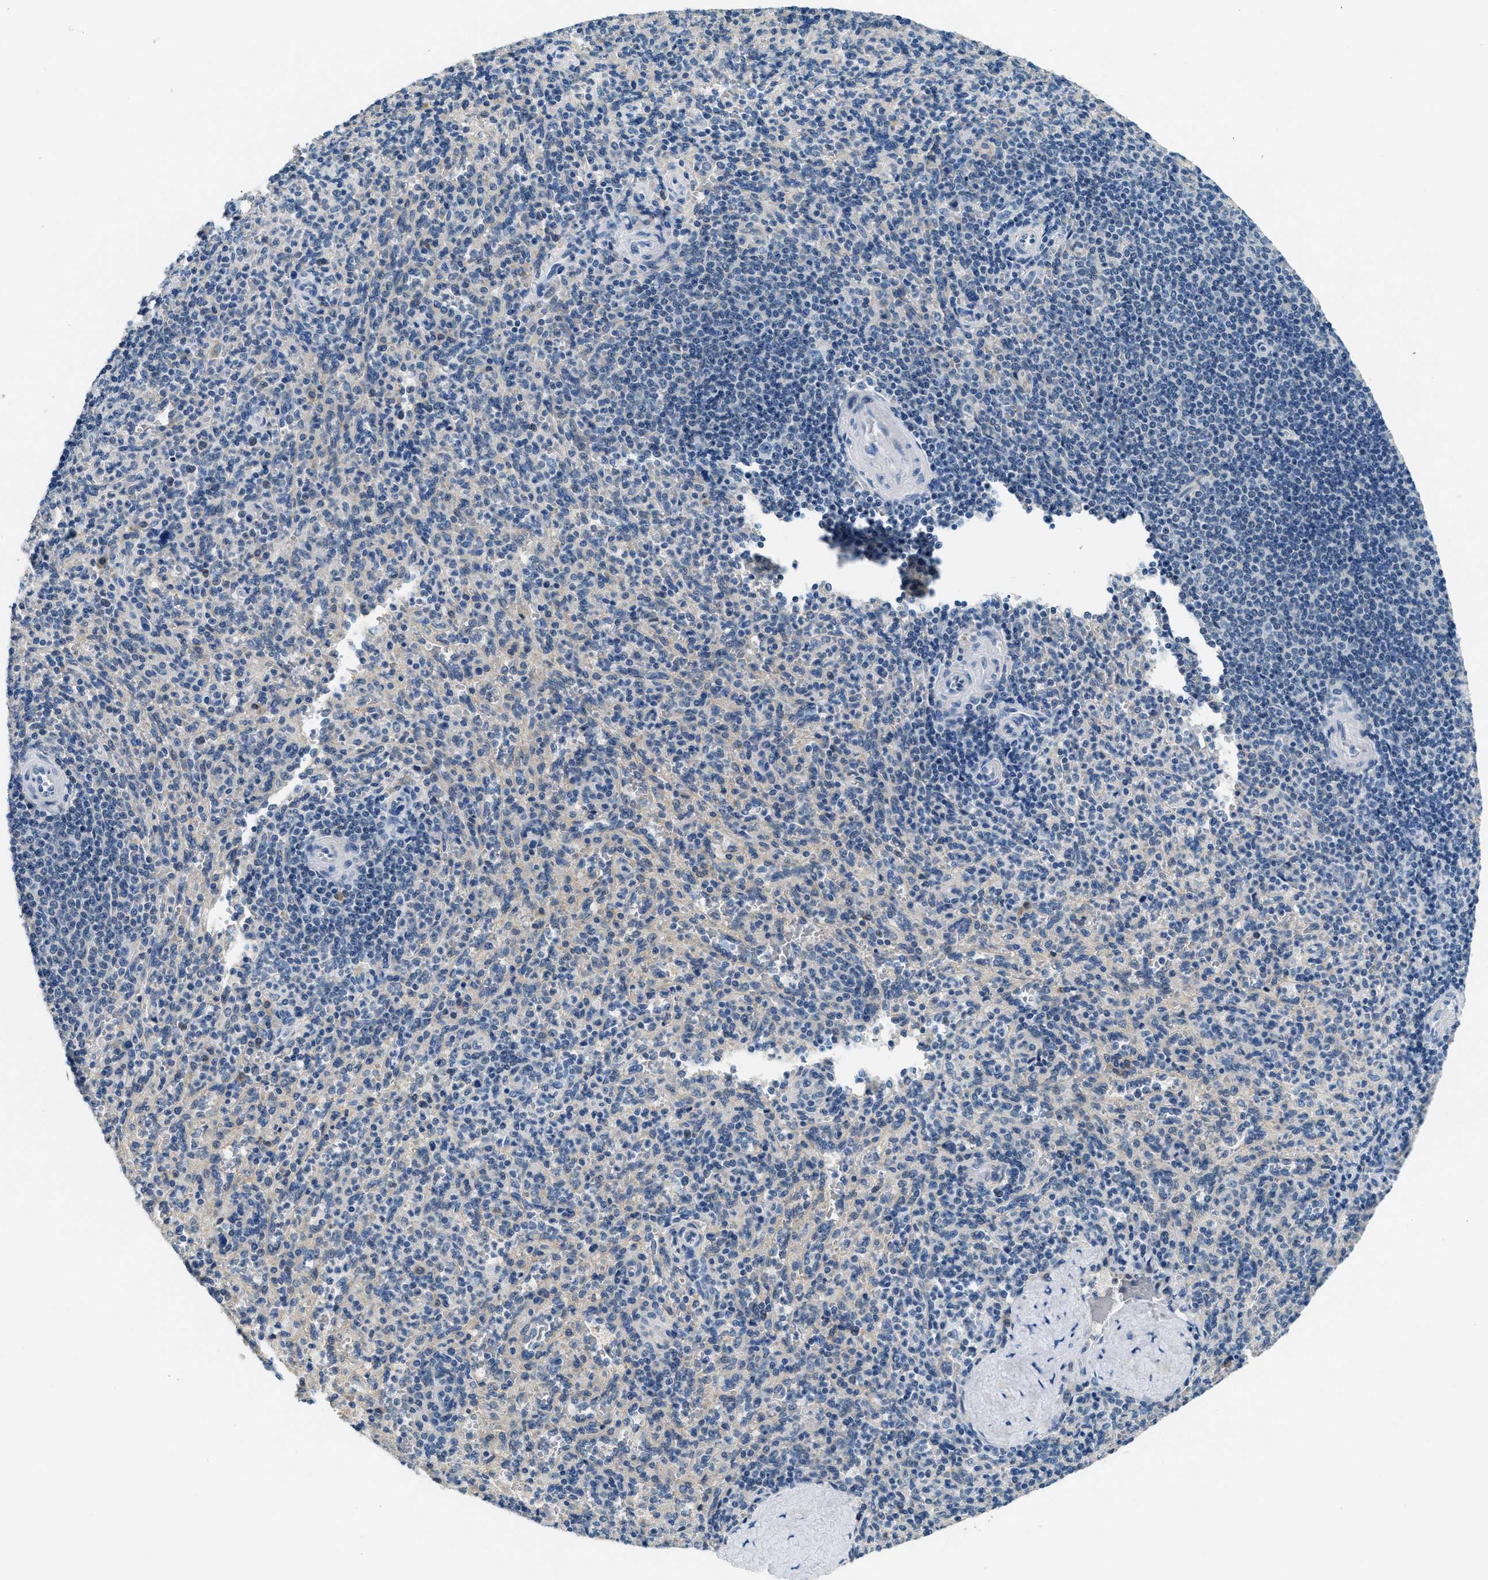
{"staining": {"intensity": "moderate", "quantity": "<25%", "location": "cytoplasmic/membranous"}, "tissue": "spleen", "cell_type": "Cells in red pulp", "image_type": "normal", "snomed": [{"axis": "morphology", "description": "Normal tissue, NOS"}, {"axis": "topography", "description": "Spleen"}], "caption": "DAB (3,3'-diaminobenzidine) immunohistochemical staining of benign spleen demonstrates moderate cytoplasmic/membranous protein staining in approximately <25% of cells in red pulp. Using DAB (3,3'-diaminobenzidine) (brown) and hematoxylin (blue) stains, captured at high magnification using brightfield microscopy.", "gene": "CLDN18", "patient": {"sex": "male", "age": 36}}